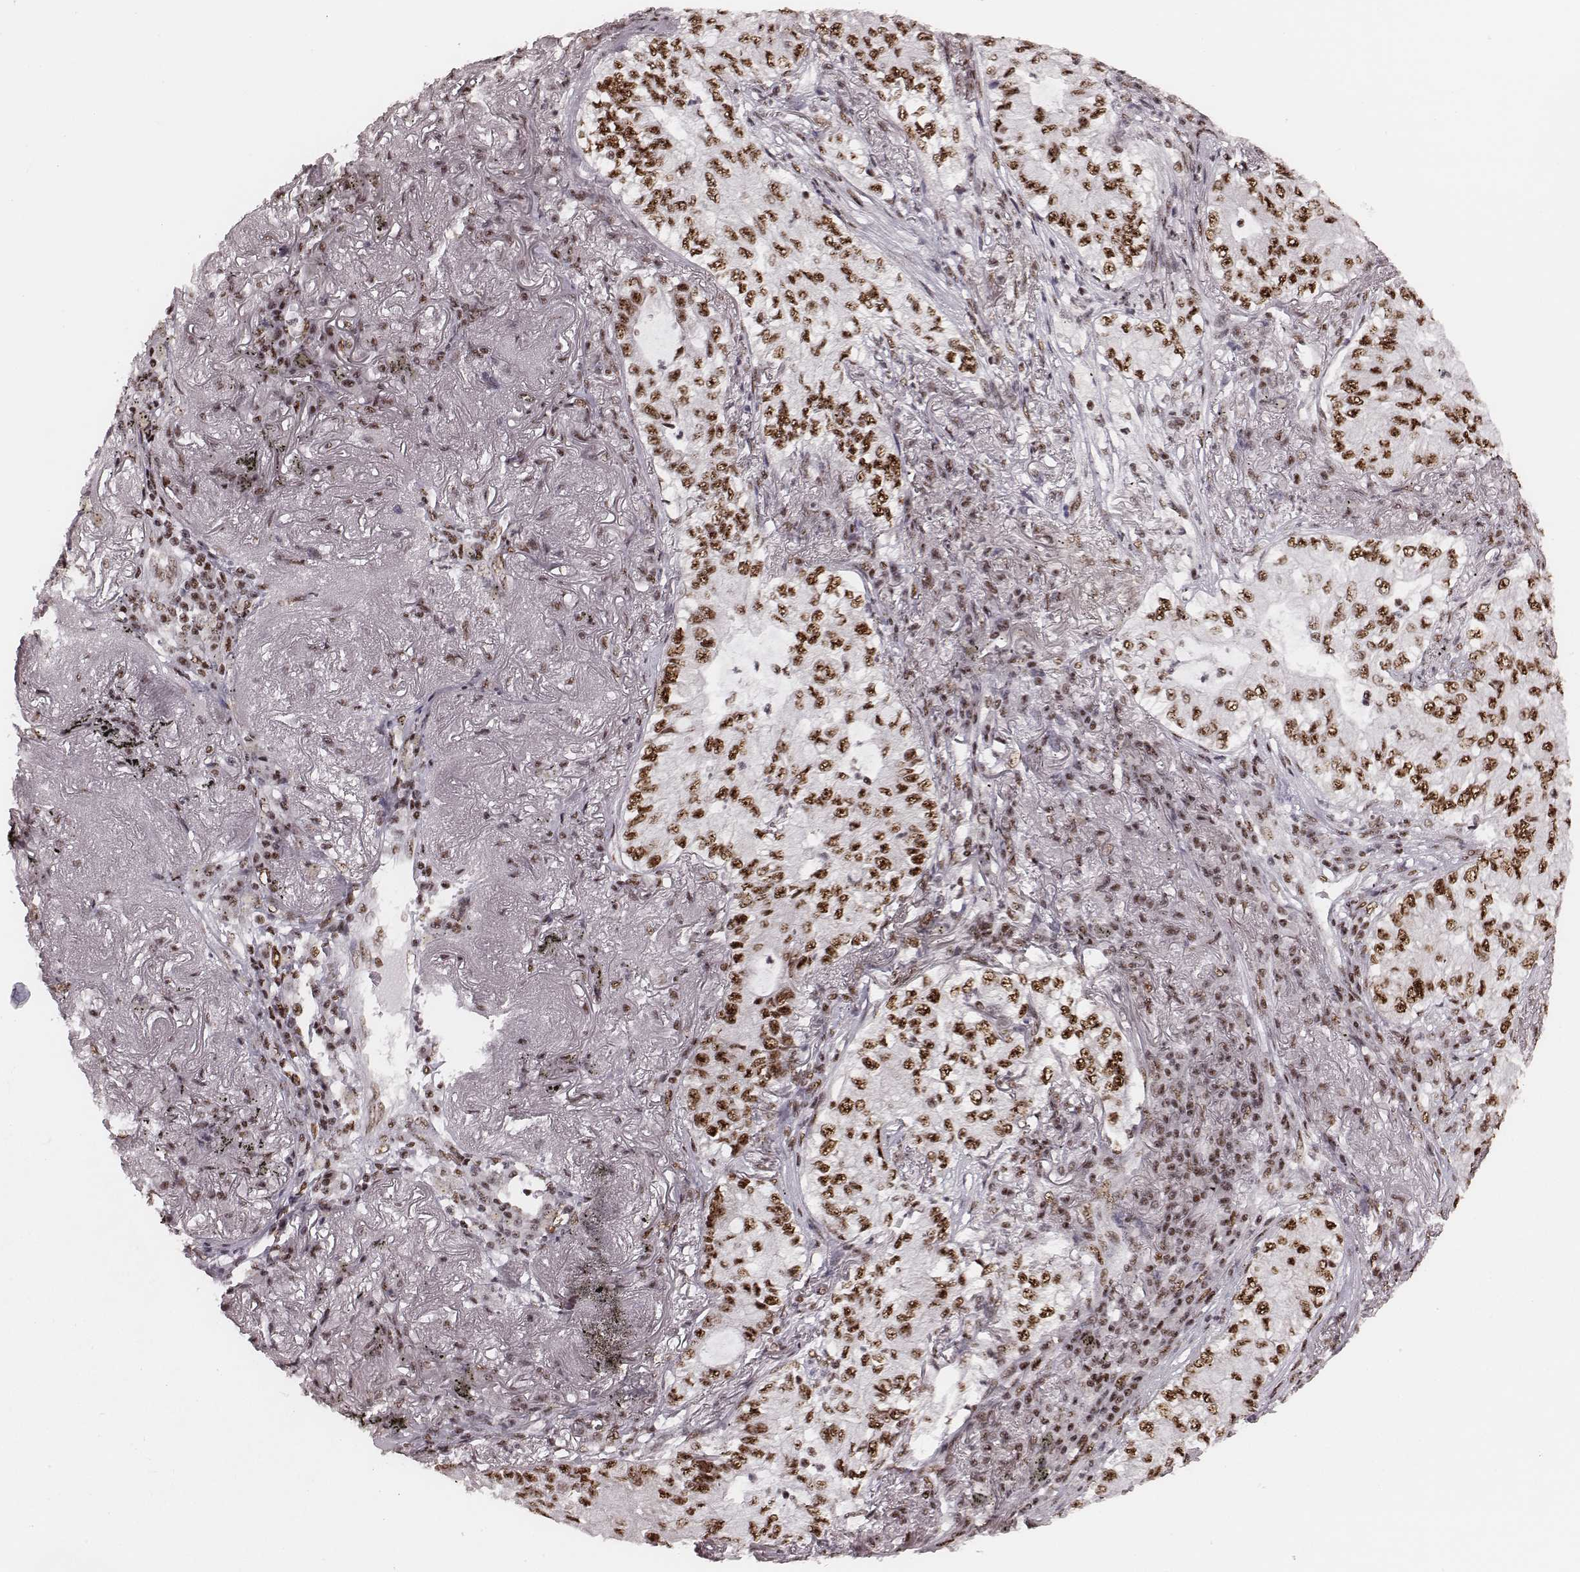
{"staining": {"intensity": "strong", "quantity": ">75%", "location": "nuclear"}, "tissue": "lung cancer", "cell_type": "Tumor cells", "image_type": "cancer", "snomed": [{"axis": "morphology", "description": "Adenocarcinoma, NOS"}, {"axis": "topography", "description": "Lung"}], "caption": "A brown stain shows strong nuclear staining of a protein in human lung cancer (adenocarcinoma) tumor cells.", "gene": "LUC7L", "patient": {"sex": "female", "age": 73}}